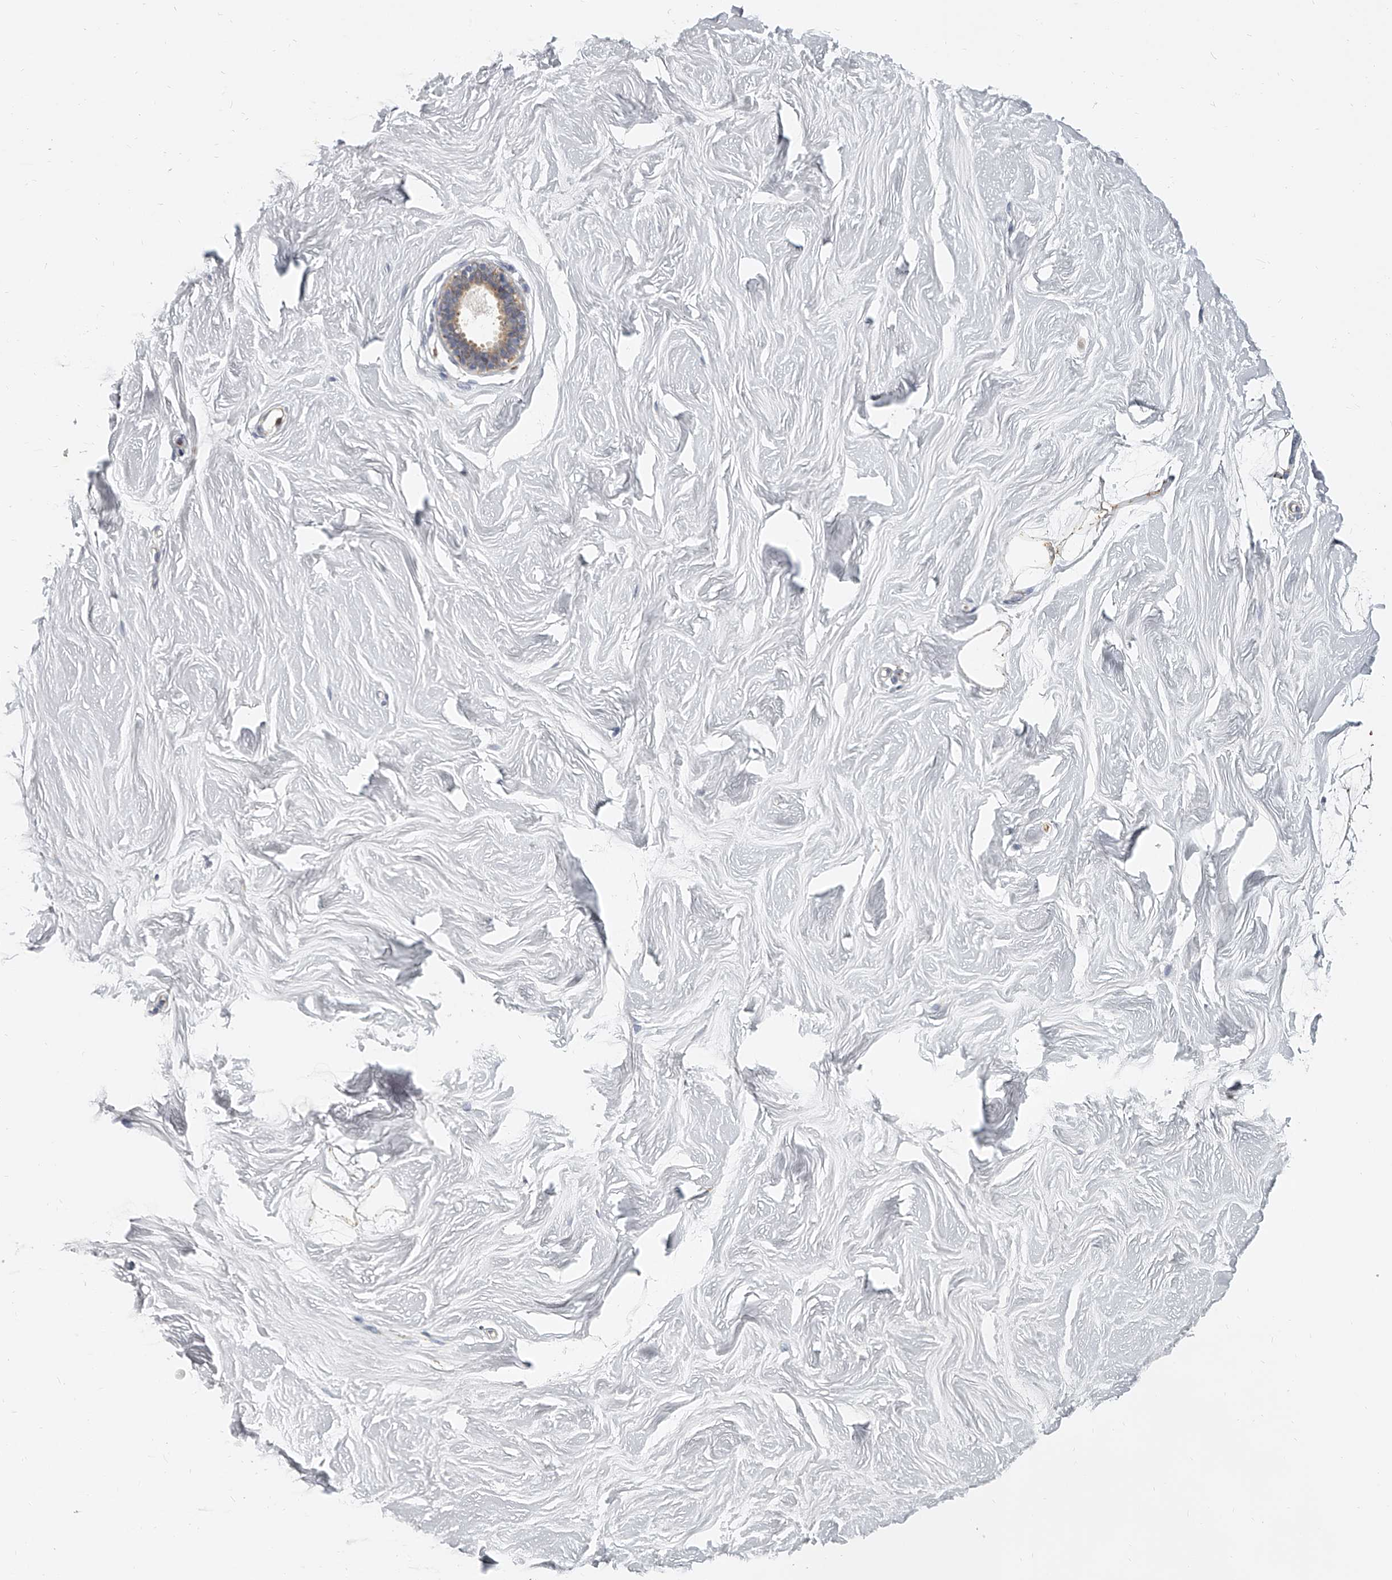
{"staining": {"intensity": "moderate", "quantity": "25%-75%", "location": "cytoplasmic/membranous"}, "tissue": "breast", "cell_type": "Adipocytes", "image_type": "normal", "snomed": [{"axis": "morphology", "description": "Normal tissue, NOS"}, {"axis": "topography", "description": "Breast"}], "caption": "Moderate cytoplasmic/membranous positivity is identified in approximately 25%-75% of adipocytes in normal breast.", "gene": "KLHL7", "patient": {"sex": "female", "age": 26}}